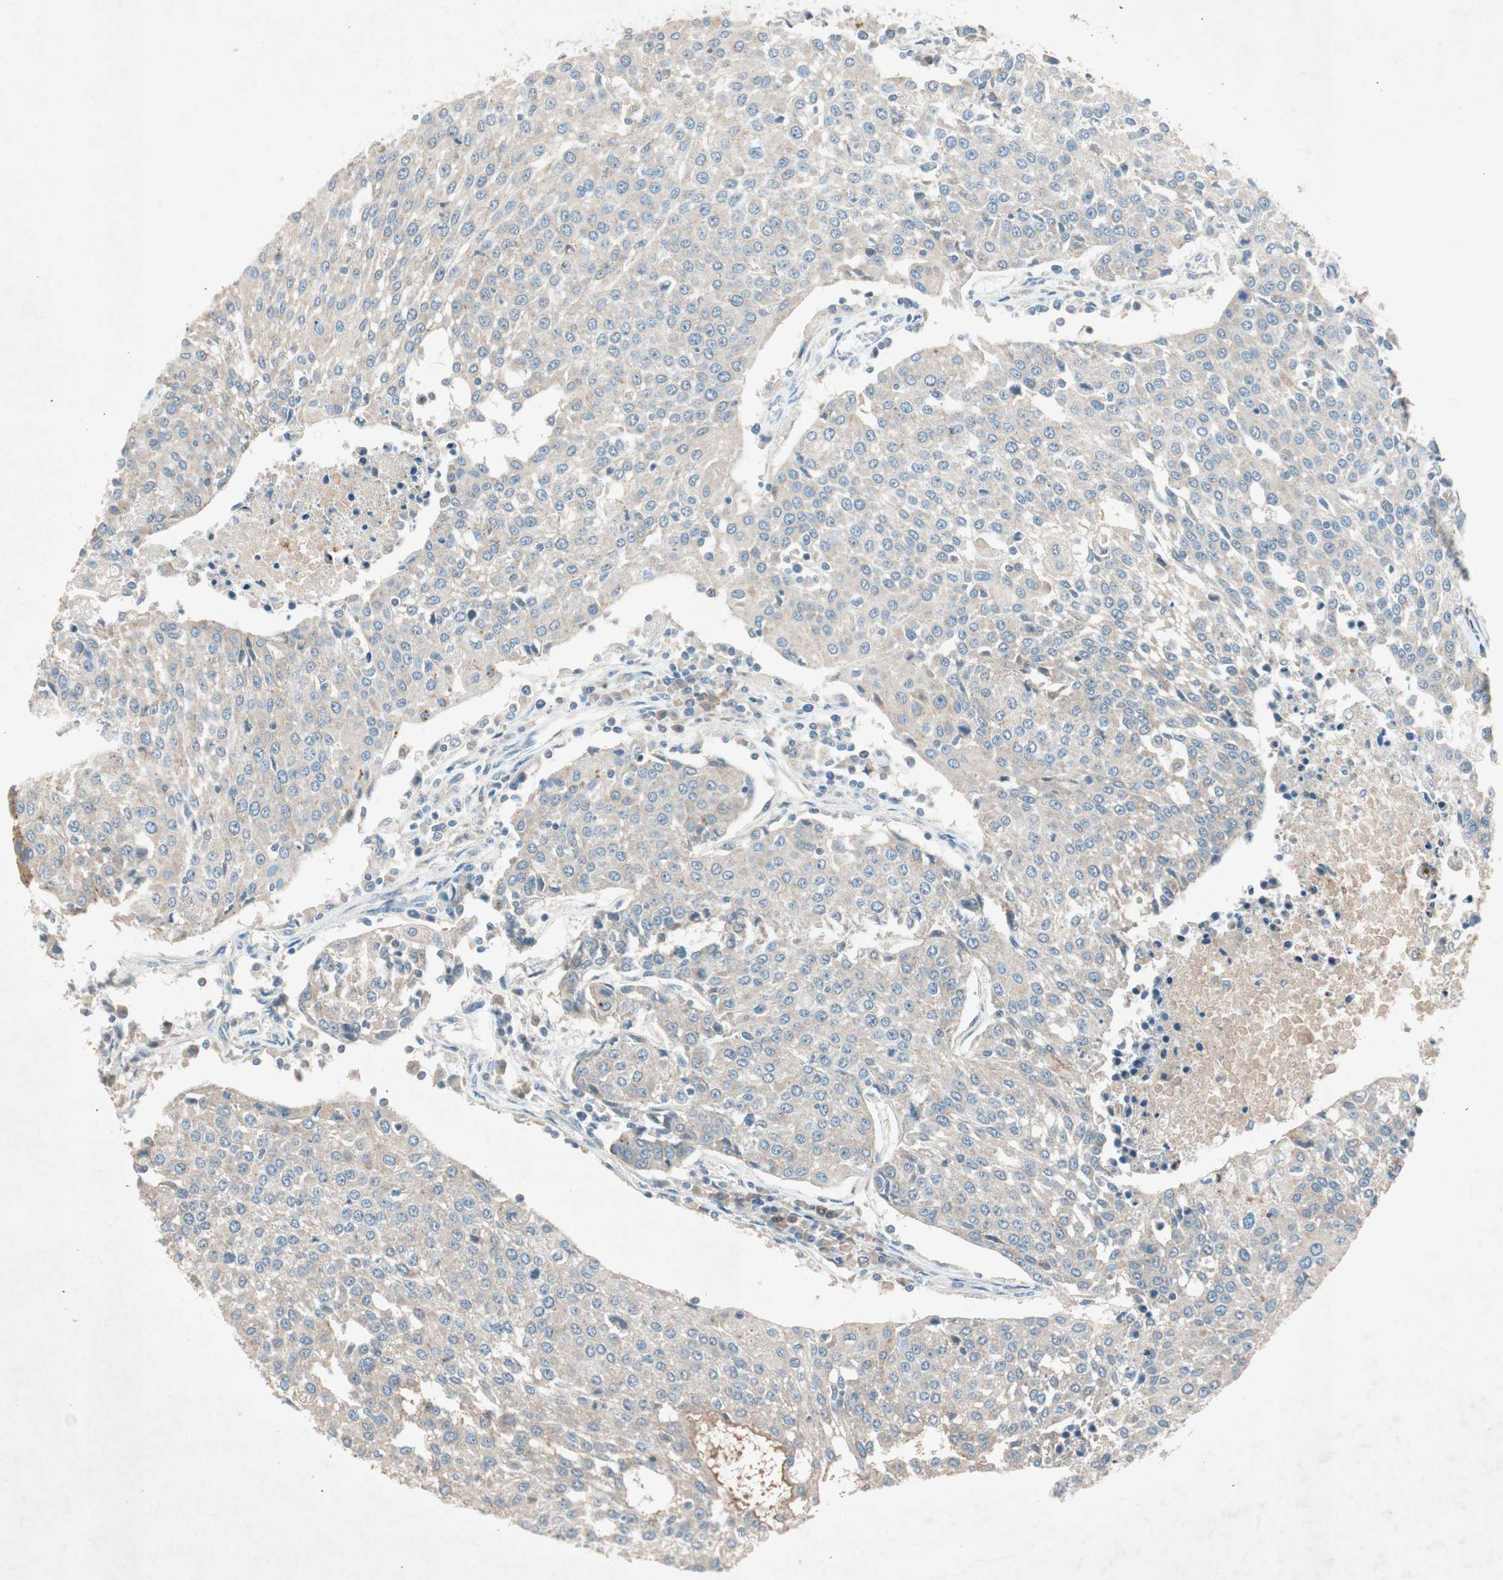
{"staining": {"intensity": "weak", "quantity": "25%-75%", "location": "cytoplasmic/membranous"}, "tissue": "urothelial cancer", "cell_type": "Tumor cells", "image_type": "cancer", "snomed": [{"axis": "morphology", "description": "Urothelial carcinoma, High grade"}, {"axis": "topography", "description": "Urinary bladder"}], "caption": "A brown stain highlights weak cytoplasmic/membranous staining of a protein in human high-grade urothelial carcinoma tumor cells.", "gene": "NKAIN1", "patient": {"sex": "female", "age": 85}}